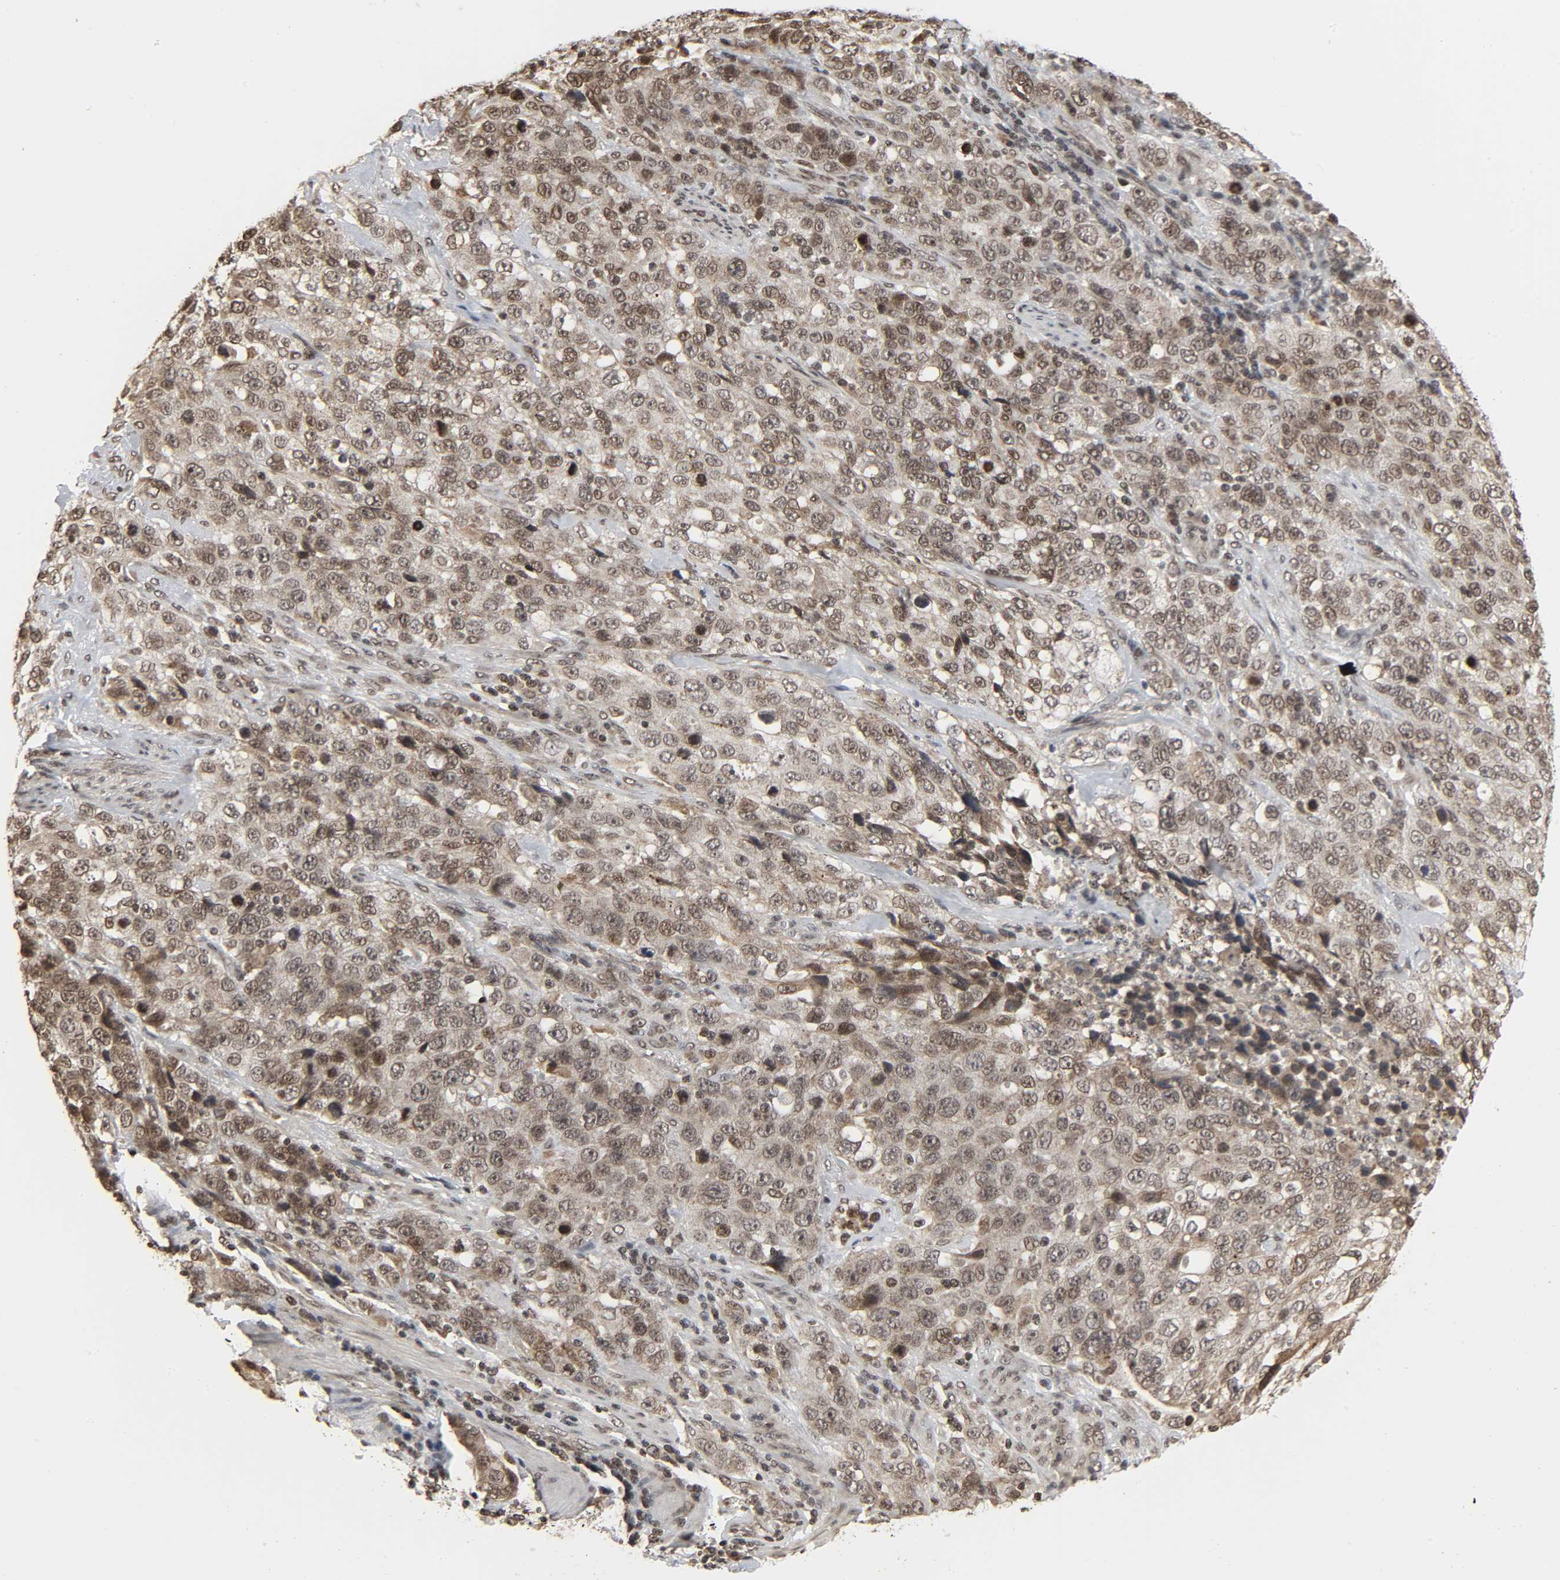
{"staining": {"intensity": "weak", "quantity": "25%-75%", "location": "cytoplasmic/membranous,nuclear"}, "tissue": "stomach cancer", "cell_type": "Tumor cells", "image_type": "cancer", "snomed": [{"axis": "morphology", "description": "Normal tissue, NOS"}, {"axis": "morphology", "description": "Adenocarcinoma, NOS"}, {"axis": "topography", "description": "Stomach"}], "caption": "Immunohistochemical staining of human stomach cancer (adenocarcinoma) exhibits low levels of weak cytoplasmic/membranous and nuclear staining in approximately 25%-75% of tumor cells.", "gene": "XRCC1", "patient": {"sex": "male", "age": 48}}